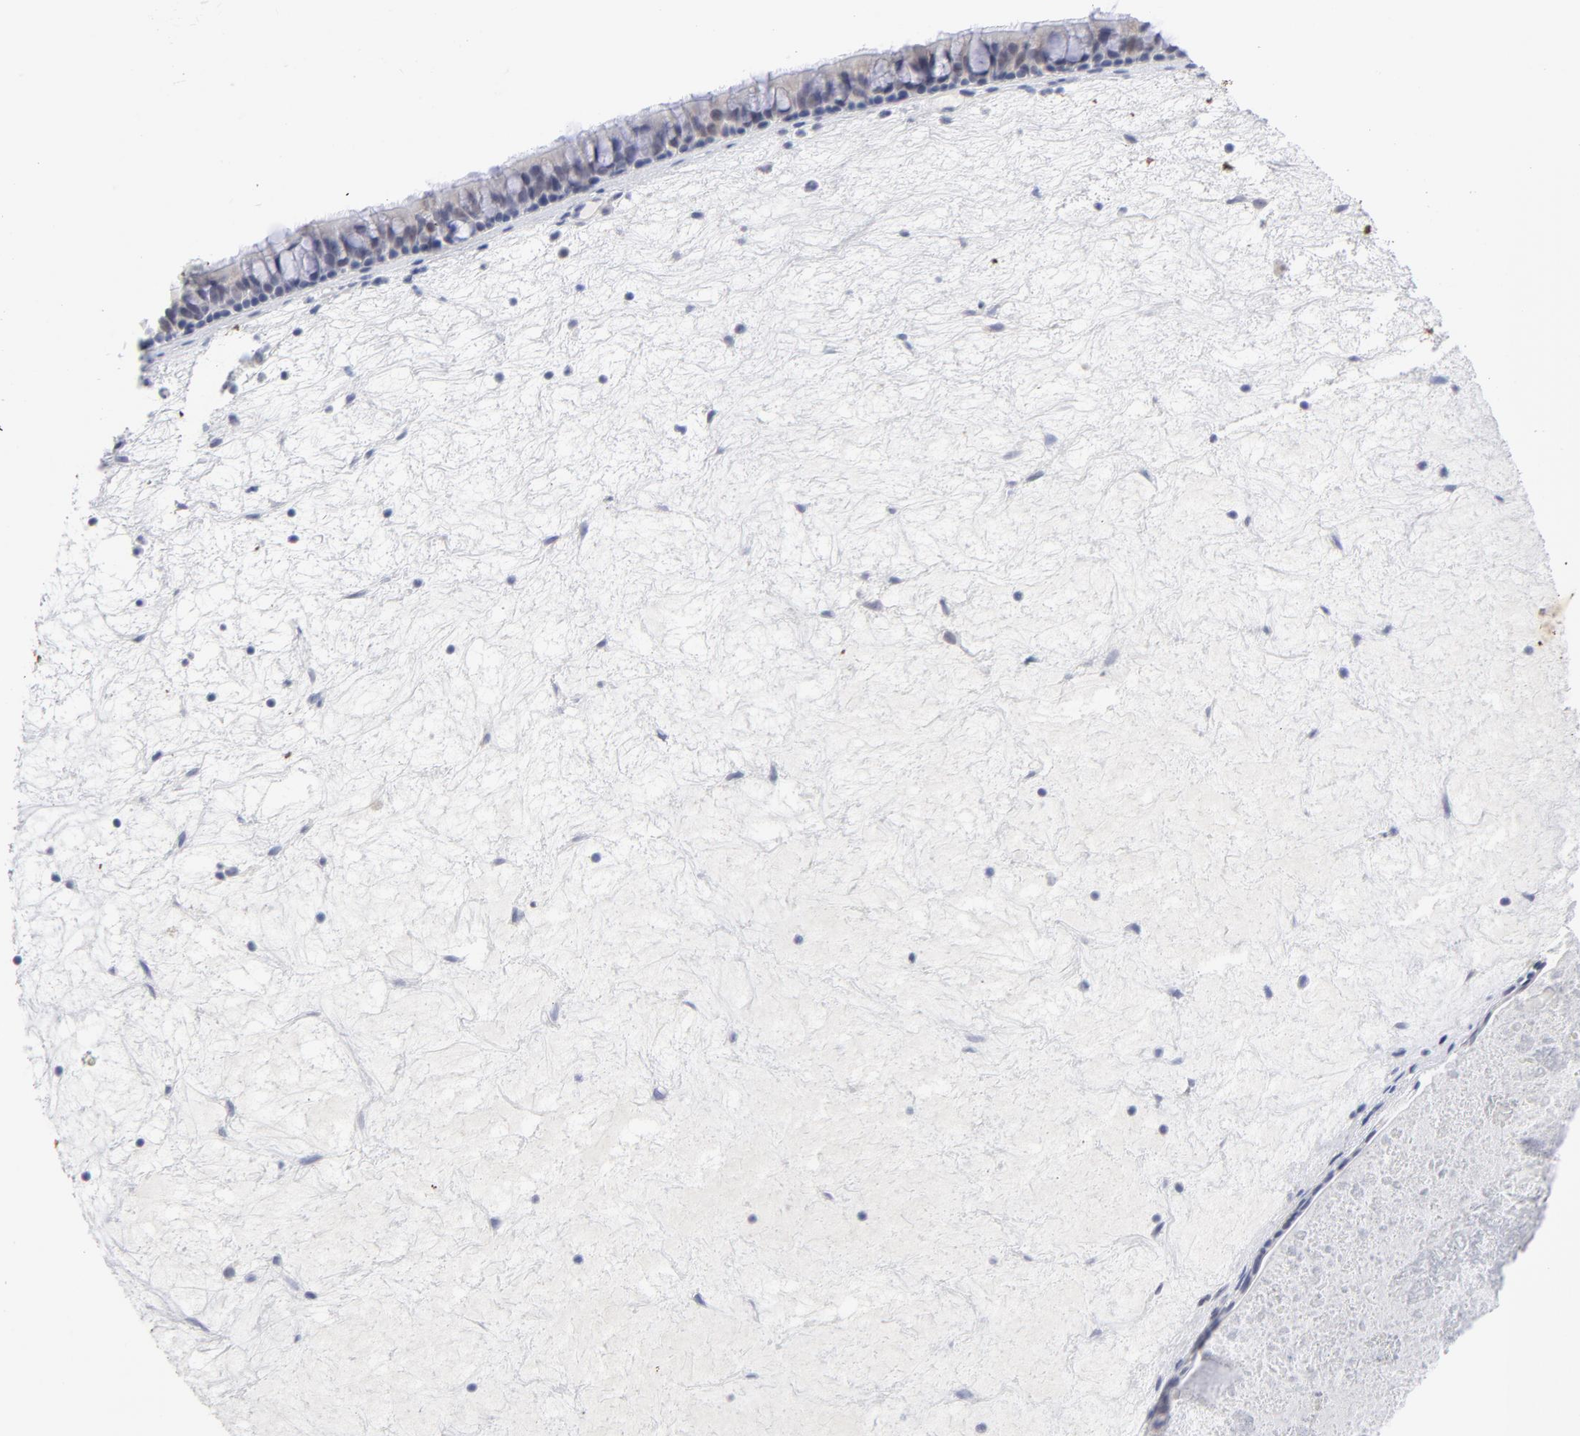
{"staining": {"intensity": "negative", "quantity": "none", "location": "none"}, "tissue": "nasopharynx", "cell_type": "Respiratory epithelial cells", "image_type": "normal", "snomed": [{"axis": "morphology", "description": "Normal tissue, NOS"}, {"axis": "topography", "description": "Nasopharynx"}], "caption": "Respiratory epithelial cells show no significant protein expression in unremarkable nasopharynx.", "gene": "RPS24", "patient": {"sex": "female", "age": 78}}